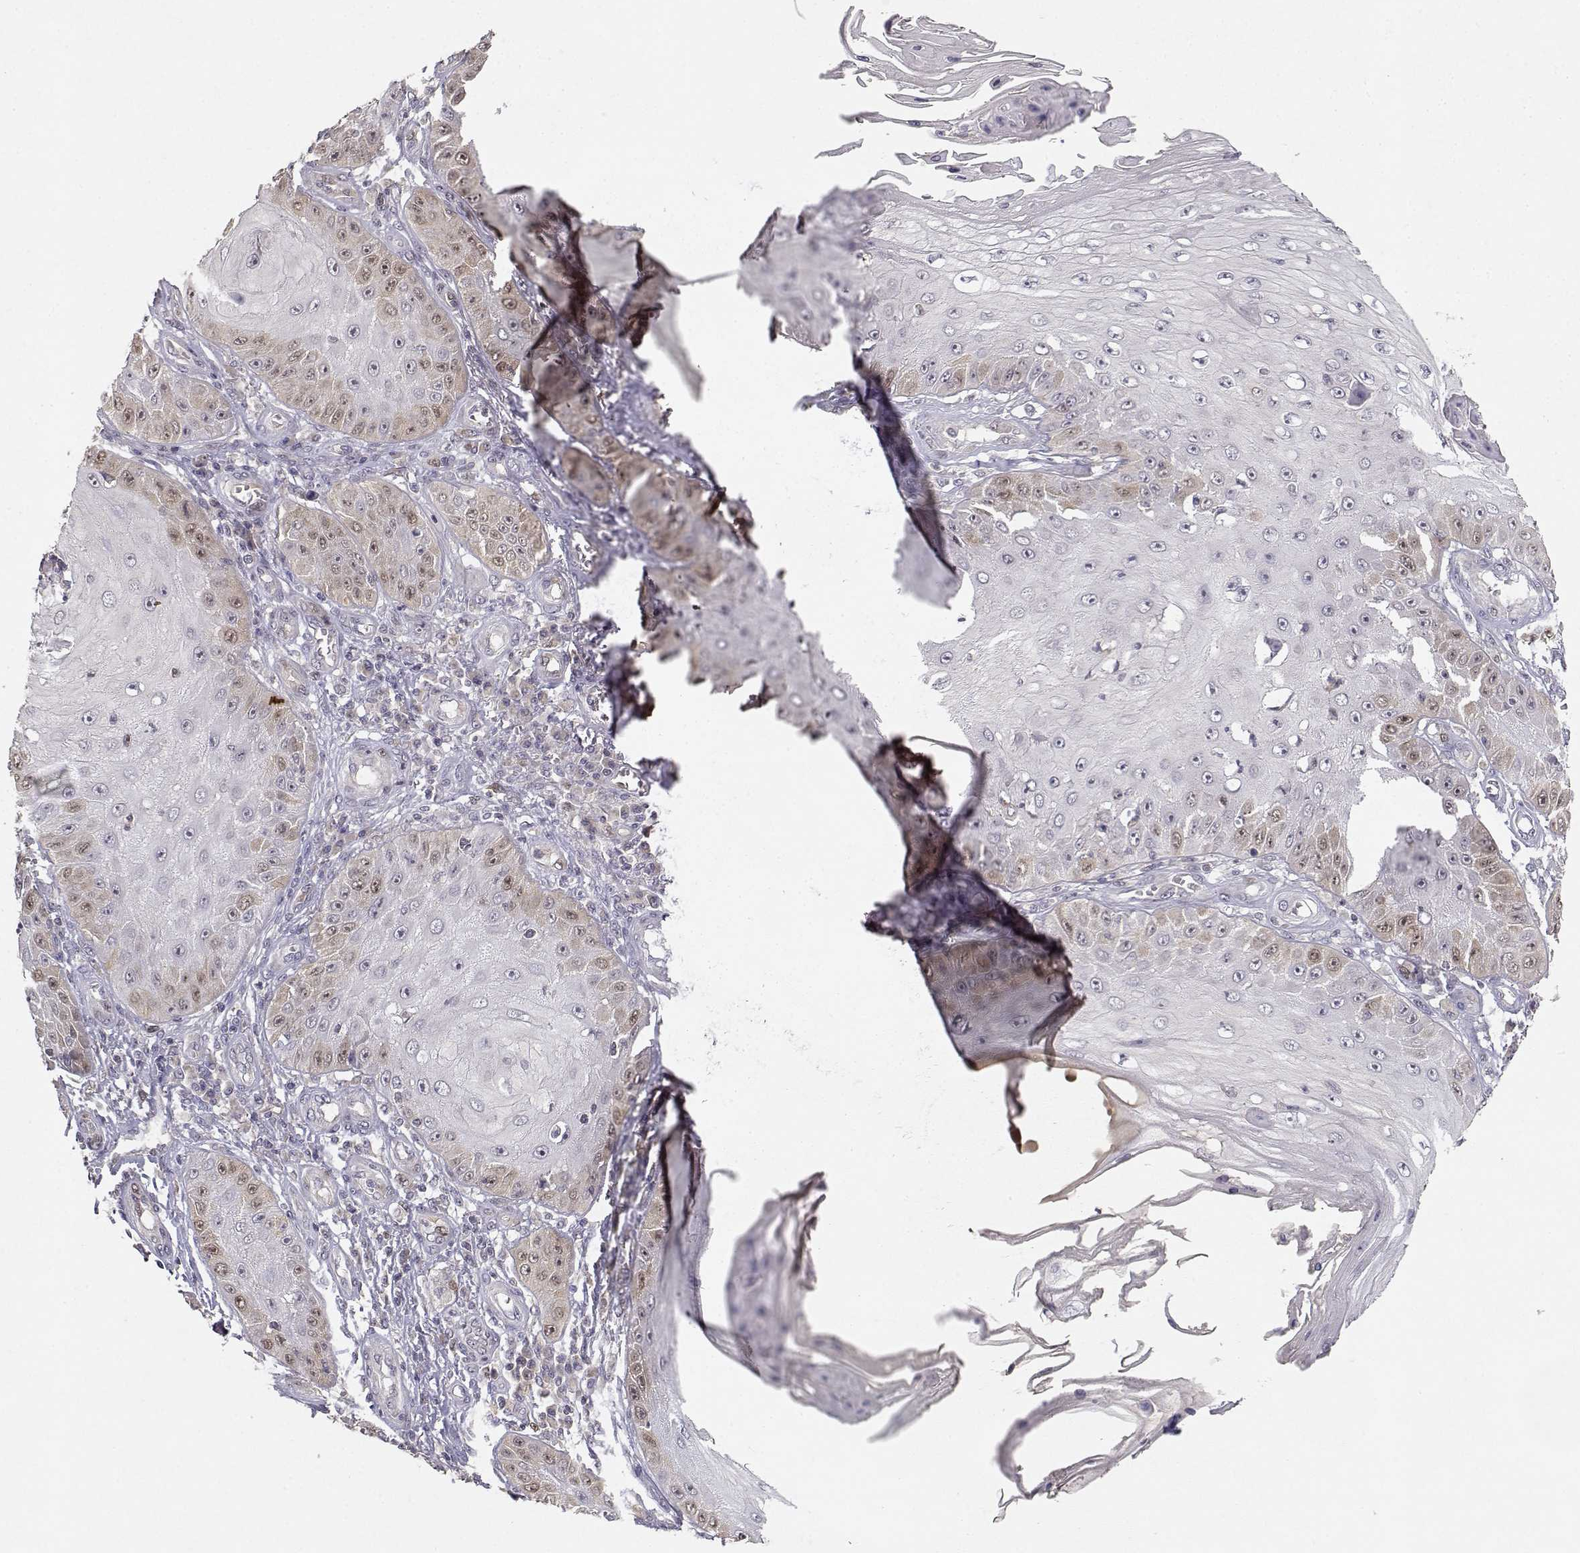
{"staining": {"intensity": "weak", "quantity": "<25%", "location": "cytoplasmic/membranous"}, "tissue": "skin cancer", "cell_type": "Tumor cells", "image_type": "cancer", "snomed": [{"axis": "morphology", "description": "Squamous cell carcinoma, NOS"}, {"axis": "topography", "description": "Skin"}], "caption": "A high-resolution histopathology image shows IHC staining of squamous cell carcinoma (skin), which shows no significant positivity in tumor cells. The staining was performed using DAB to visualize the protein expression in brown, while the nuclei were stained in blue with hematoxylin (Magnification: 20x).", "gene": "RAD51", "patient": {"sex": "male", "age": 70}}